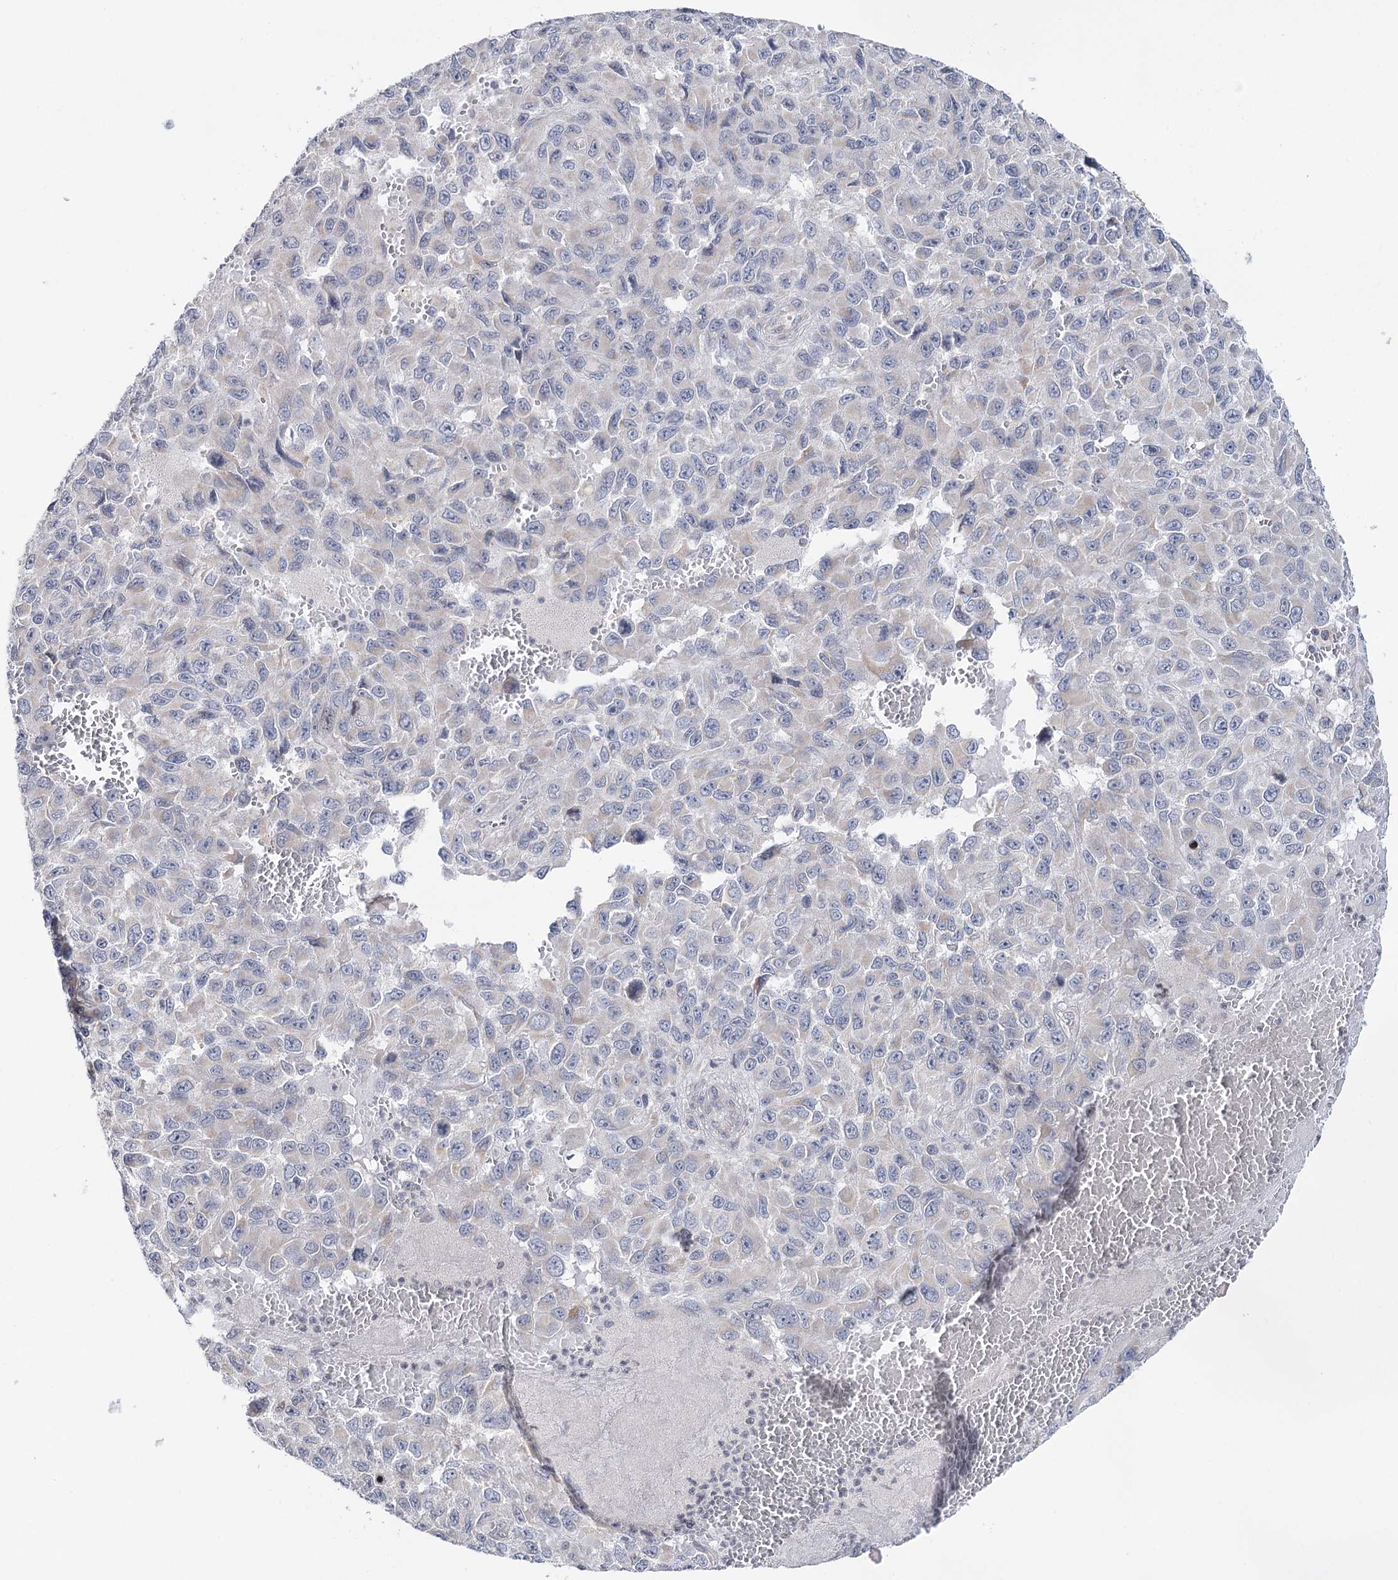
{"staining": {"intensity": "negative", "quantity": "none", "location": "none"}, "tissue": "melanoma", "cell_type": "Tumor cells", "image_type": "cancer", "snomed": [{"axis": "morphology", "description": "Normal tissue, NOS"}, {"axis": "morphology", "description": "Malignant melanoma, NOS"}, {"axis": "topography", "description": "Skin"}], "caption": "Photomicrograph shows no significant protein positivity in tumor cells of melanoma. (Immunohistochemistry (ihc), brightfield microscopy, high magnification).", "gene": "PTGR1", "patient": {"sex": "female", "age": 96}}